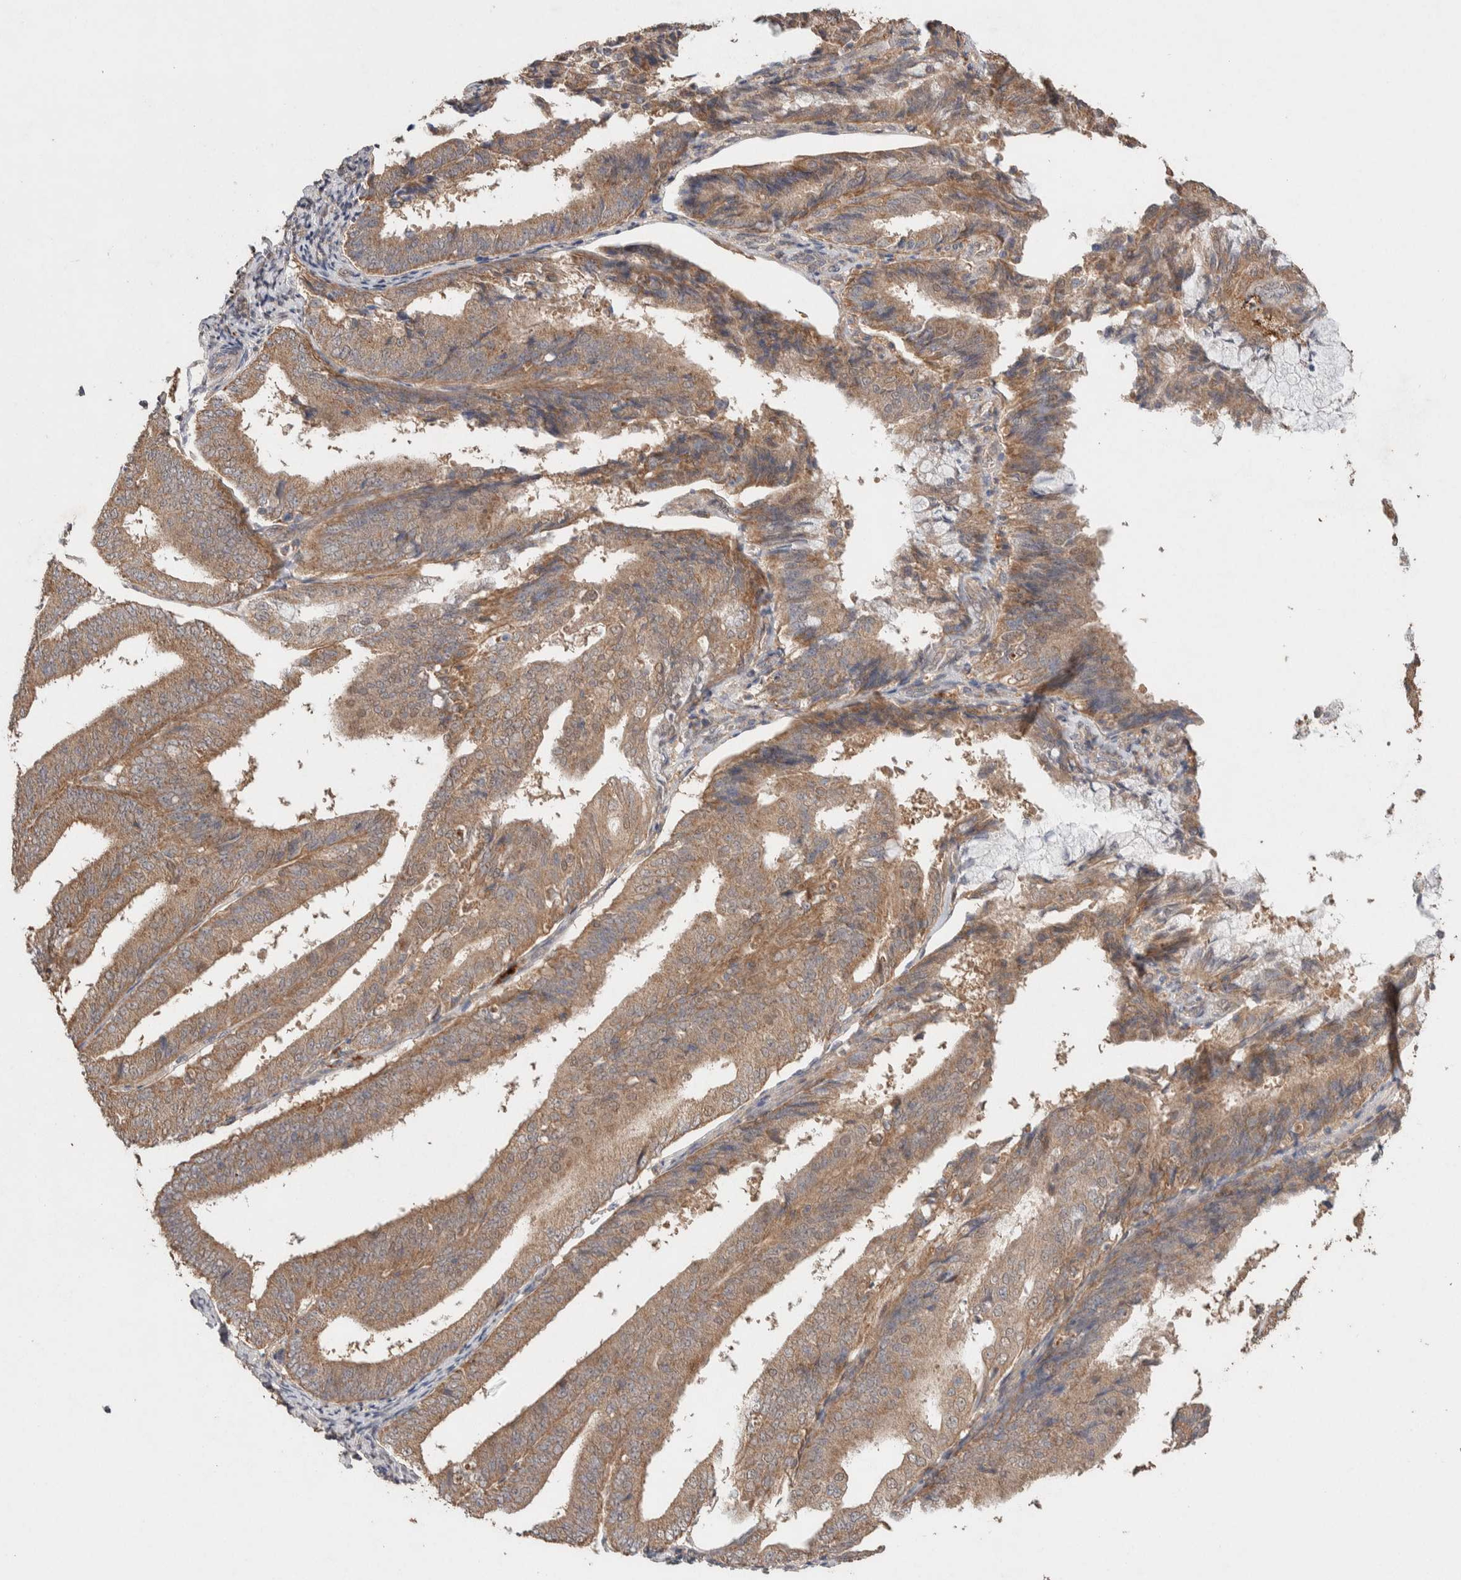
{"staining": {"intensity": "weak", "quantity": ">75%", "location": "cytoplasmic/membranous"}, "tissue": "endometrial cancer", "cell_type": "Tumor cells", "image_type": "cancer", "snomed": [{"axis": "morphology", "description": "Adenocarcinoma, NOS"}, {"axis": "topography", "description": "Endometrium"}], "caption": "The immunohistochemical stain labels weak cytoplasmic/membranous staining in tumor cells of adenocarcinoma (endometrial) tissue.", "gene": "KCNJ5", "patient": {"sex": "female", "age": 63}}